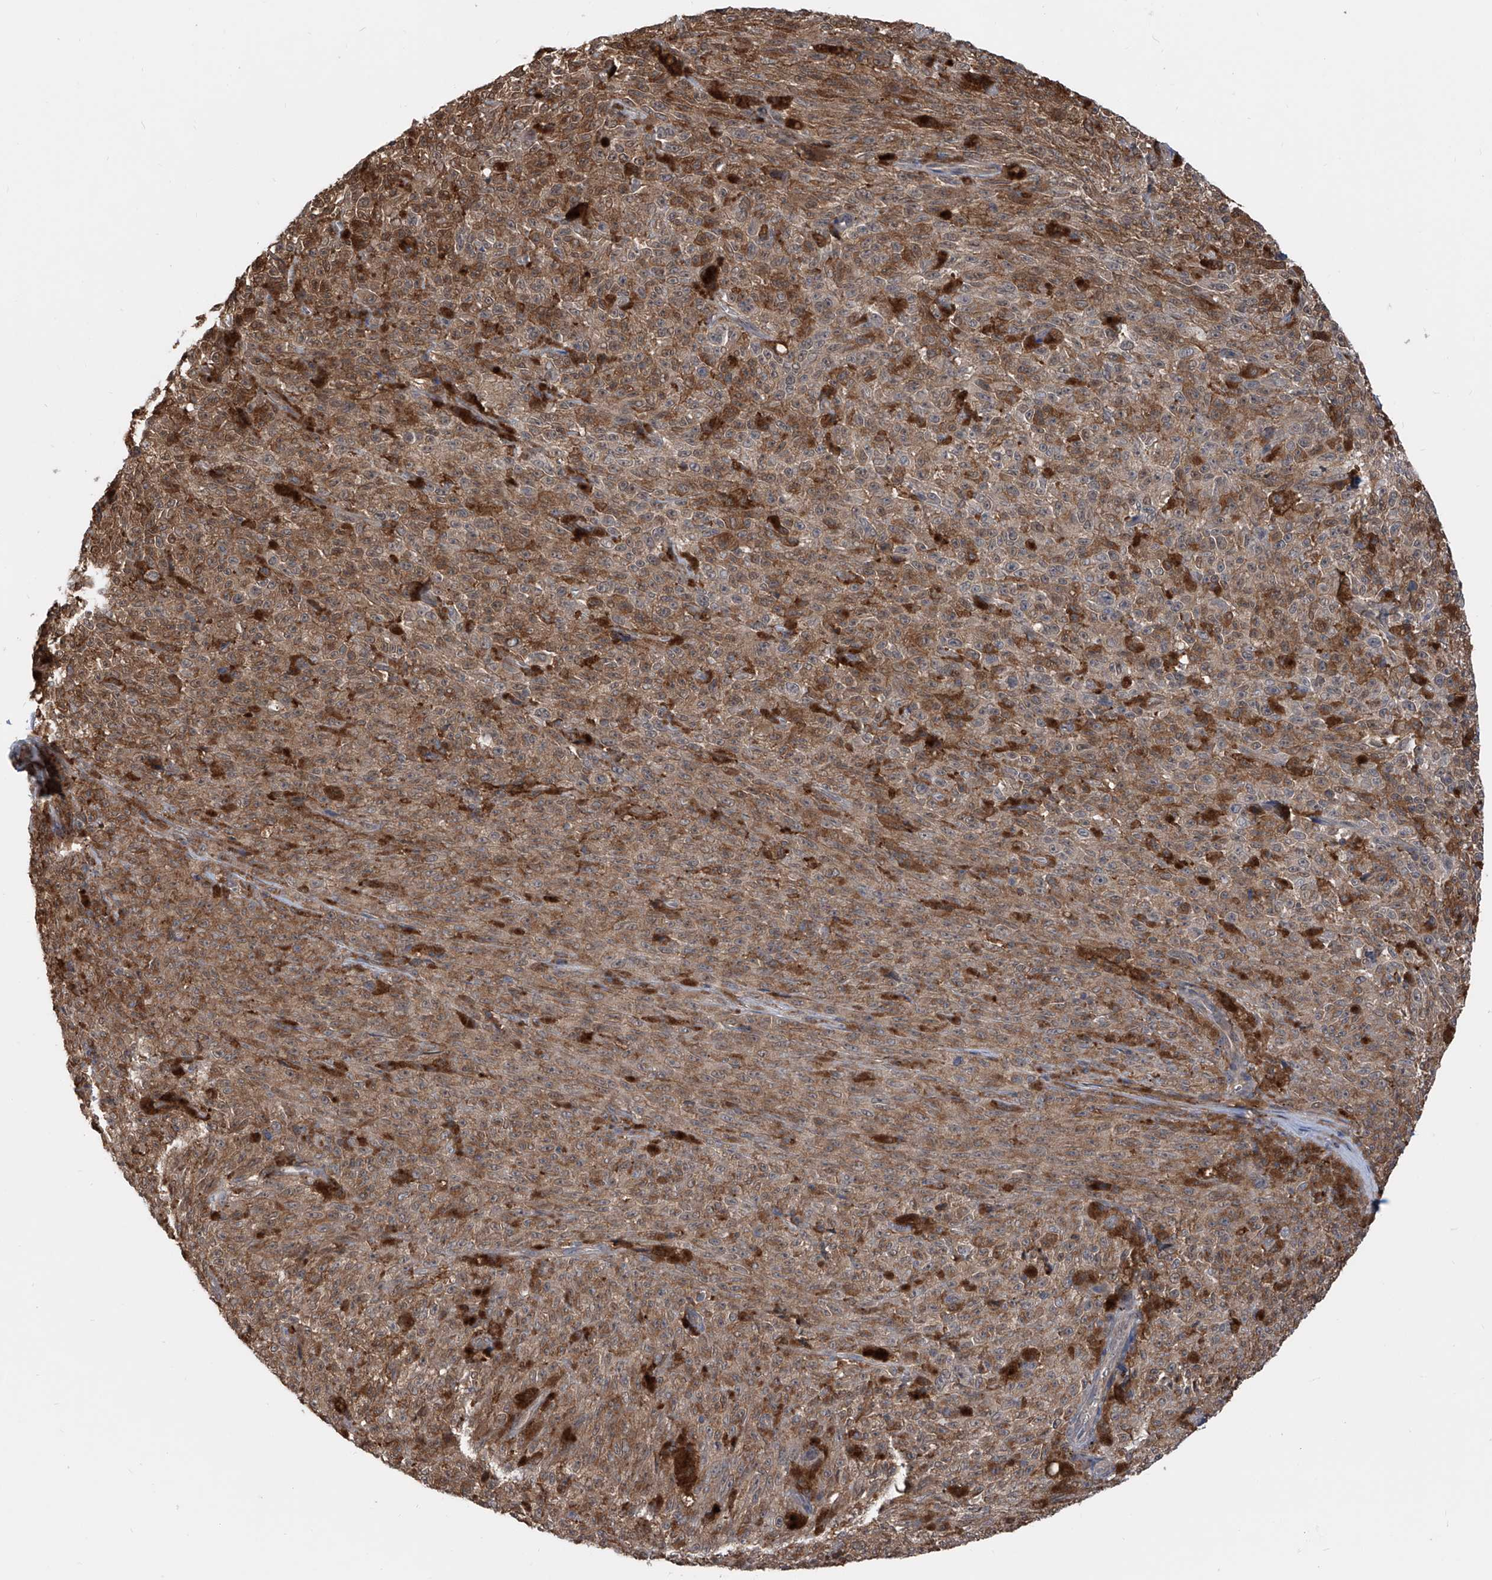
{"staining": {"intensity": "weak", "quantity": "25%-75%", "location": "cytoplasmic/membranous"}, "tissue": "melanoma", "cell_type": "Tumor cells", "image_type": "cancer", "snomed": [{"axis": "morphology", "description": "Malignant melanoma, NOS"}, {"axis": "topography", "description": "Skin"}], "caption": "This is an image of IHC staining of melanoma, which shows weak expression in the cytoplasmic/membranous of tumor cells.", "gene": "HOXC8", "patient": {"sex": "female", "age": 82}}